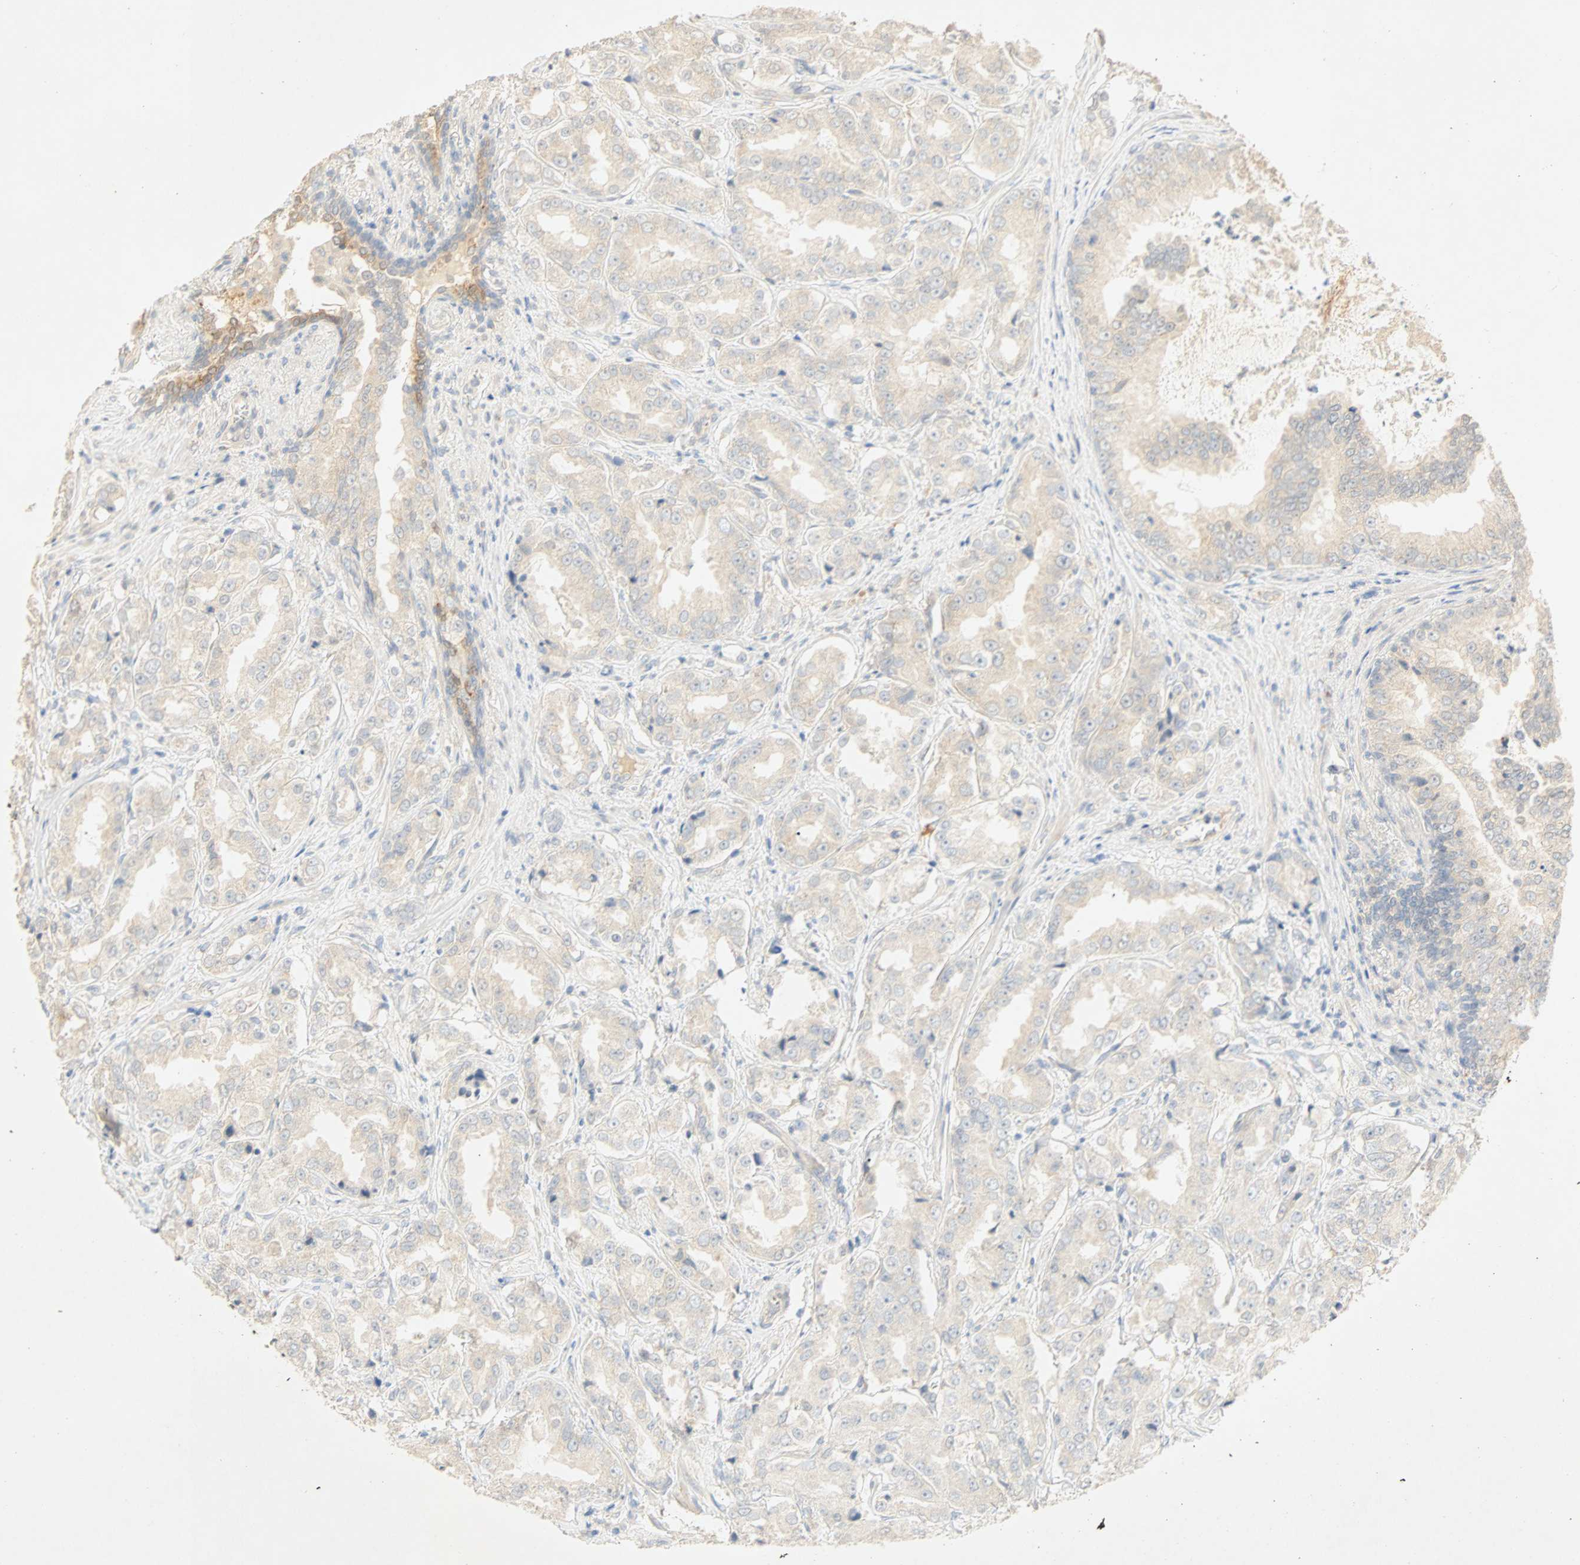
{"staining": {"intensity": "weak", "quantity": "25%-75%", "location": "cytoplasmic/membranous"}, "tissue": "prostate cancer", "cell_type": "Tumor cells", "image_type": "cancer", "snomed": [{"axis": "morphology", "description": "Adenocarcinoma, High grade"}, {"axis": "topography", "description": "Prostate"}], "caption": "Brown immunohistochemical staining in human prostate high-grade adenocarcinoma displays weak cytoplasmic/membranous expression in about 25%-75% of tumor cells. The protein is shown in brown color, while the nuclei are stained blue.", "gene": "SELENBP1", "patient": {"sex": "male", "age": 73}}